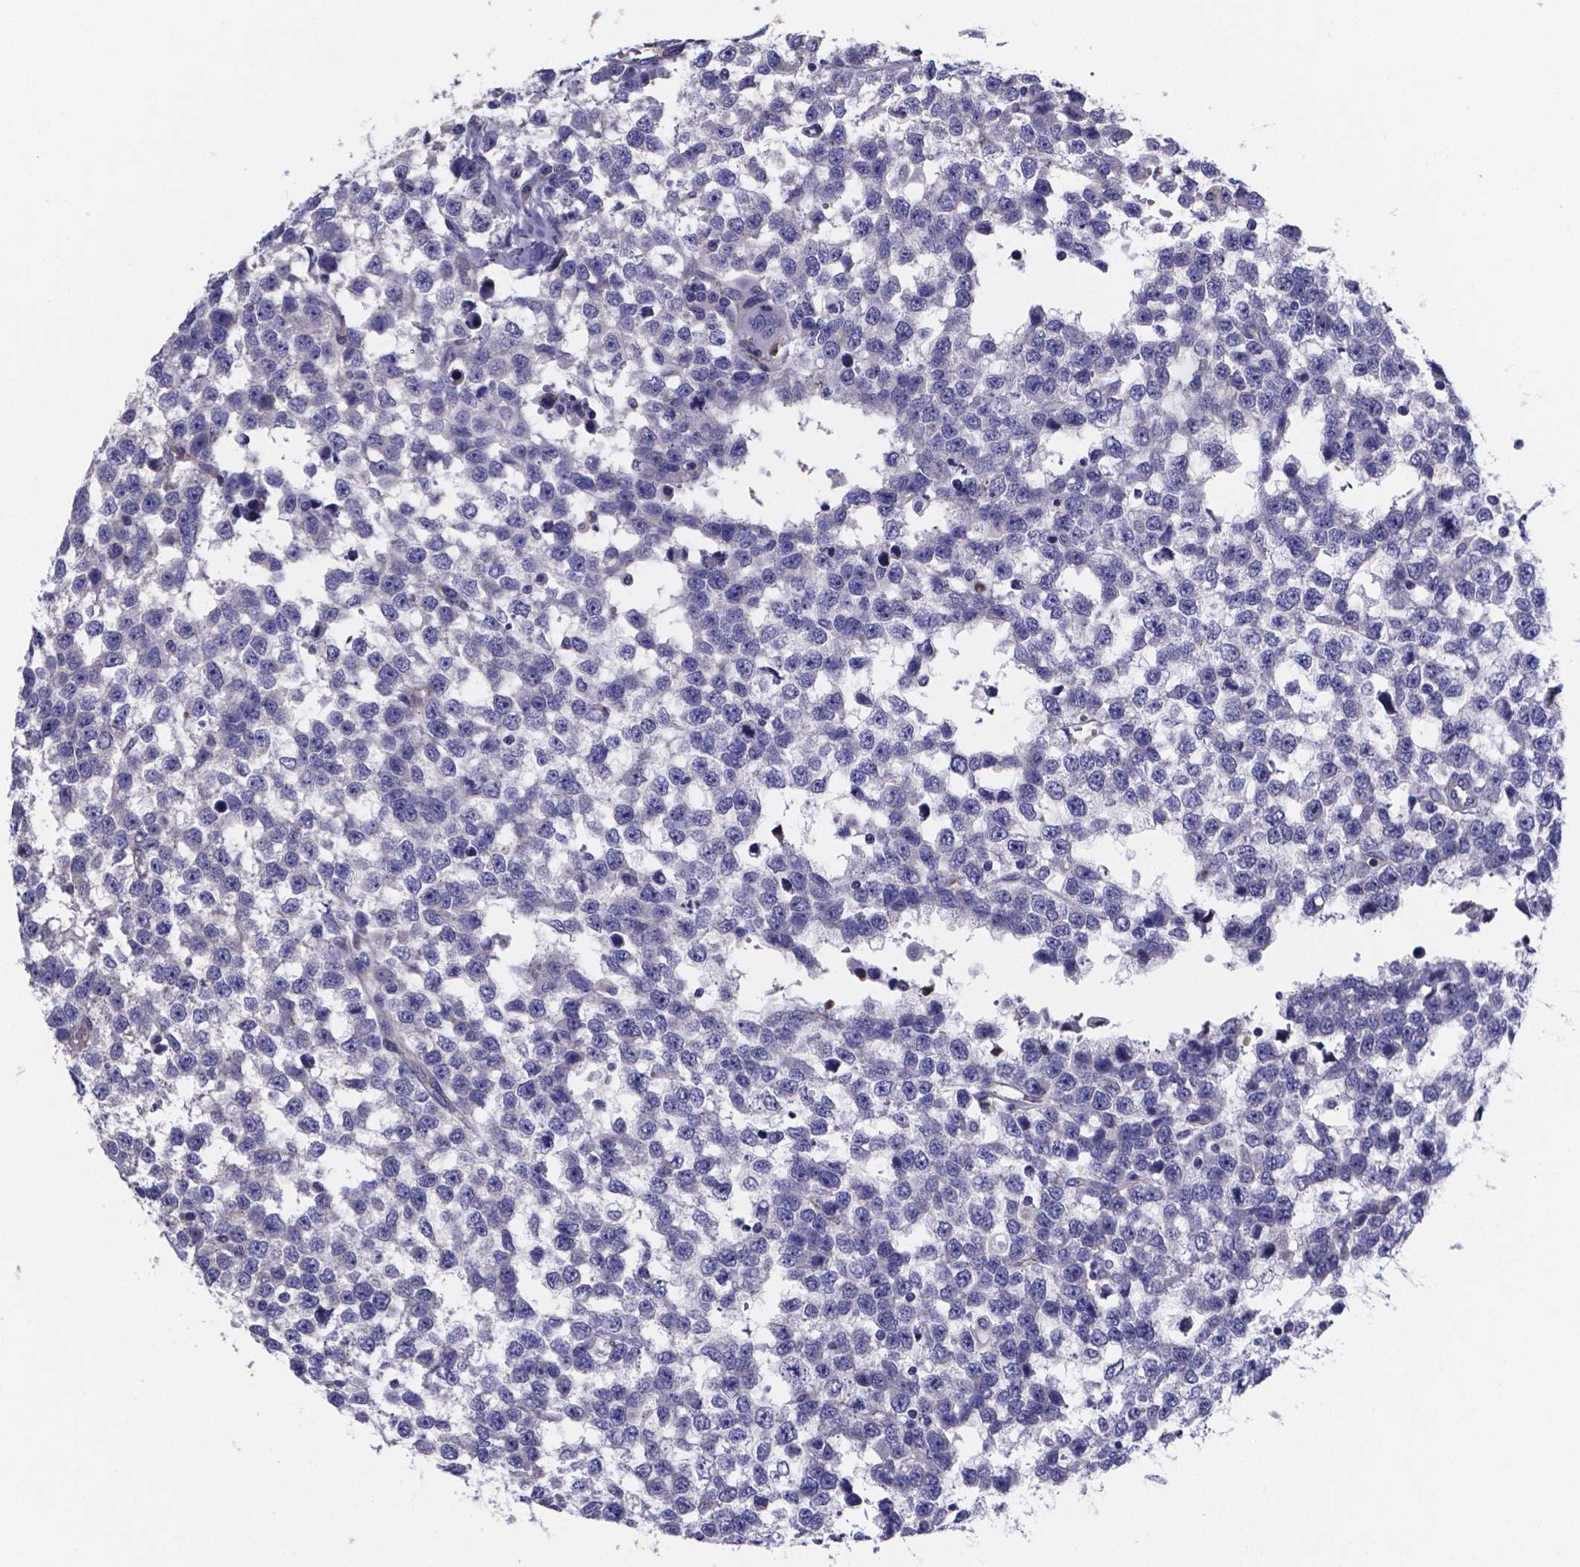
{"staining": {"intensity": "negative", "quantity": "none", "location": "none"}, "tissue": "testis cancer", "cell_type": "Tumor cells", "image_type": "cancer", "snomed": [{"axis": "morphology", "description": "Seminoma, NOS"}, {"axis": "topography", "description": "Testis"}], "caption": "Immunohistochemistry (IHC) of testis seminoma exhibits no expression in tumor cells. Nuclei are stained in blue.", "gene": "SFRP4", "patient": {"sex": "male", "age": 34}}